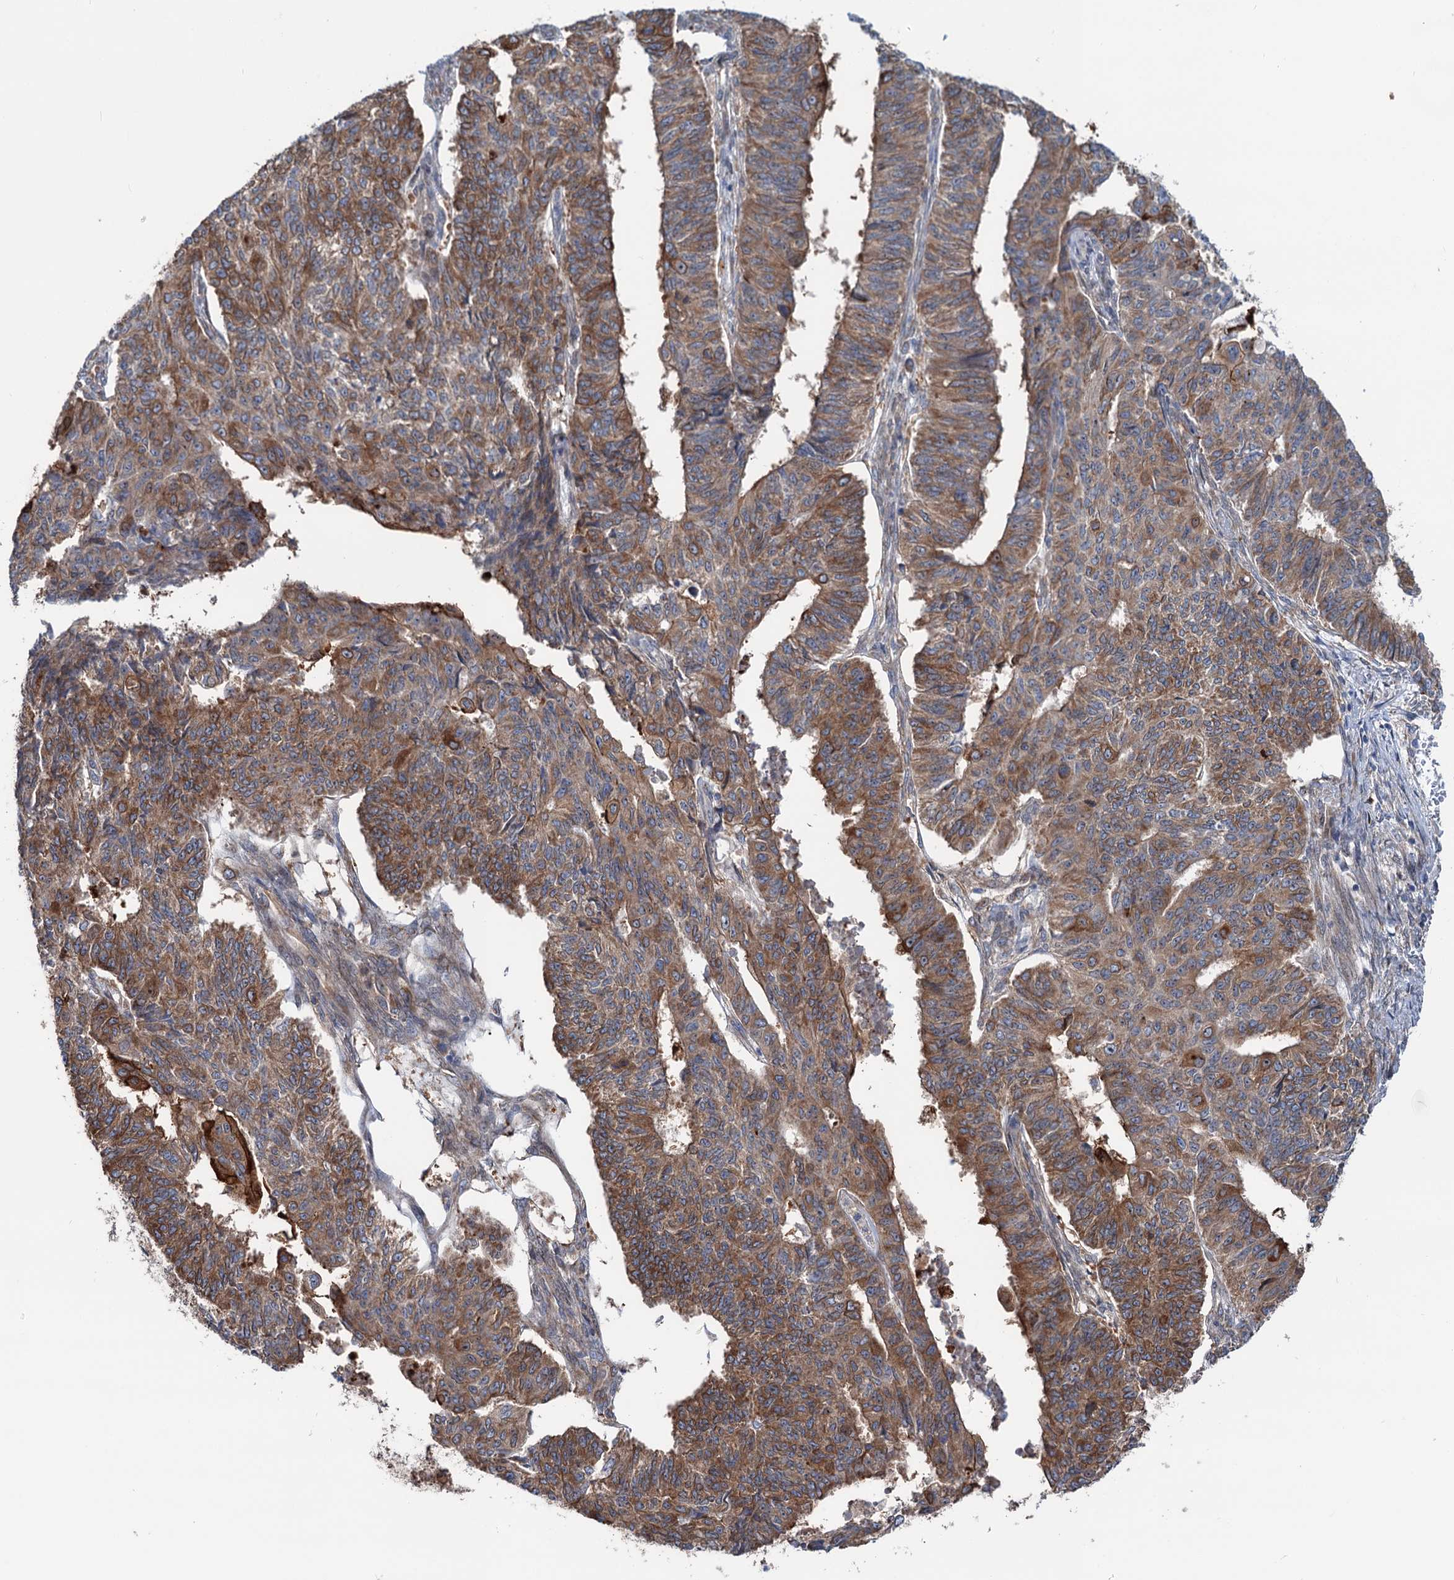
{"staining": {"intensity": "moderate", "quantity": ">75%", "location": "cytoplasmic/membranous"}, "tissue": "endometrial cancer", "cell_type": "Tumor cells", "image_type": "cancer", "snomed": [{"axis": "morphology", "description": "Adenocarcinoma, NOS"}, {"axis": "topography", "description": "Endometrium"}], "caption": "DAB (3,3'-diaminobenzidine) immunohistochemical staining of endometrial cancer displays moderate cytoplasmic/membranous protein expression in about >75% of tumor cells.", "gene": "PTDSS2", "patient": {"sex": "female", "age": 32}}